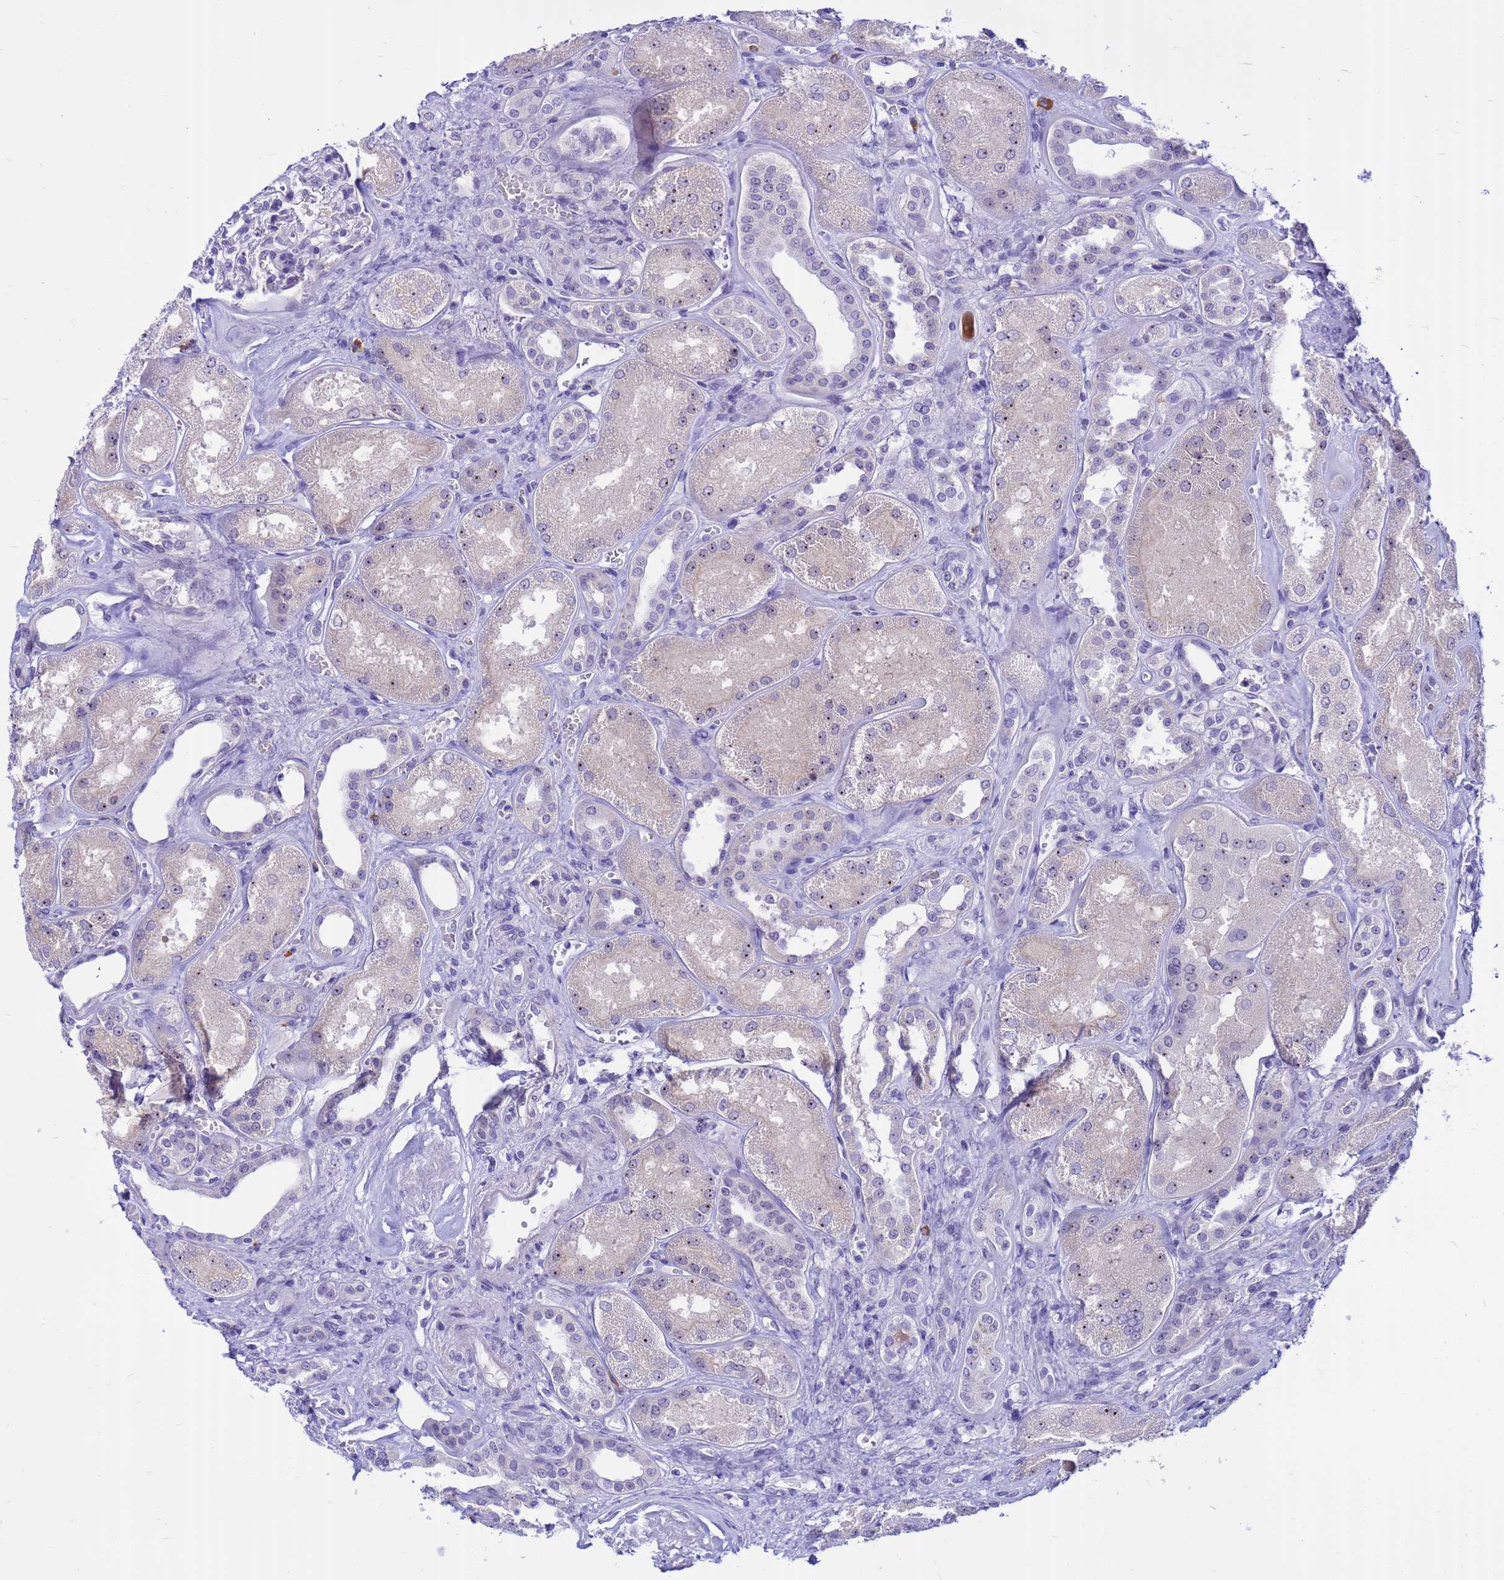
{"staining": {"intensity": "negative", "quantity": "none", "location": "none"}, "tissue": "kidney", "cell_type": "Cells in glomeruli", "image_type": "normal", "snomed": [{"axis": "morphology", "description": "Normal tissue, NOS"}, {"axis": "morphology", "description": "Adenocarcinoma, NOS"}, {"axis": "topography", "description": "Kidney"}], "caption": "The image demonstrates no staining of cells in glomeruli in normal kidney. (Brightfield microscopy of DAB immunohistochemistry (IHC) at high magnification).", "gene": "DMRTC2", "patient": {"sex": "female", "age": 68}}